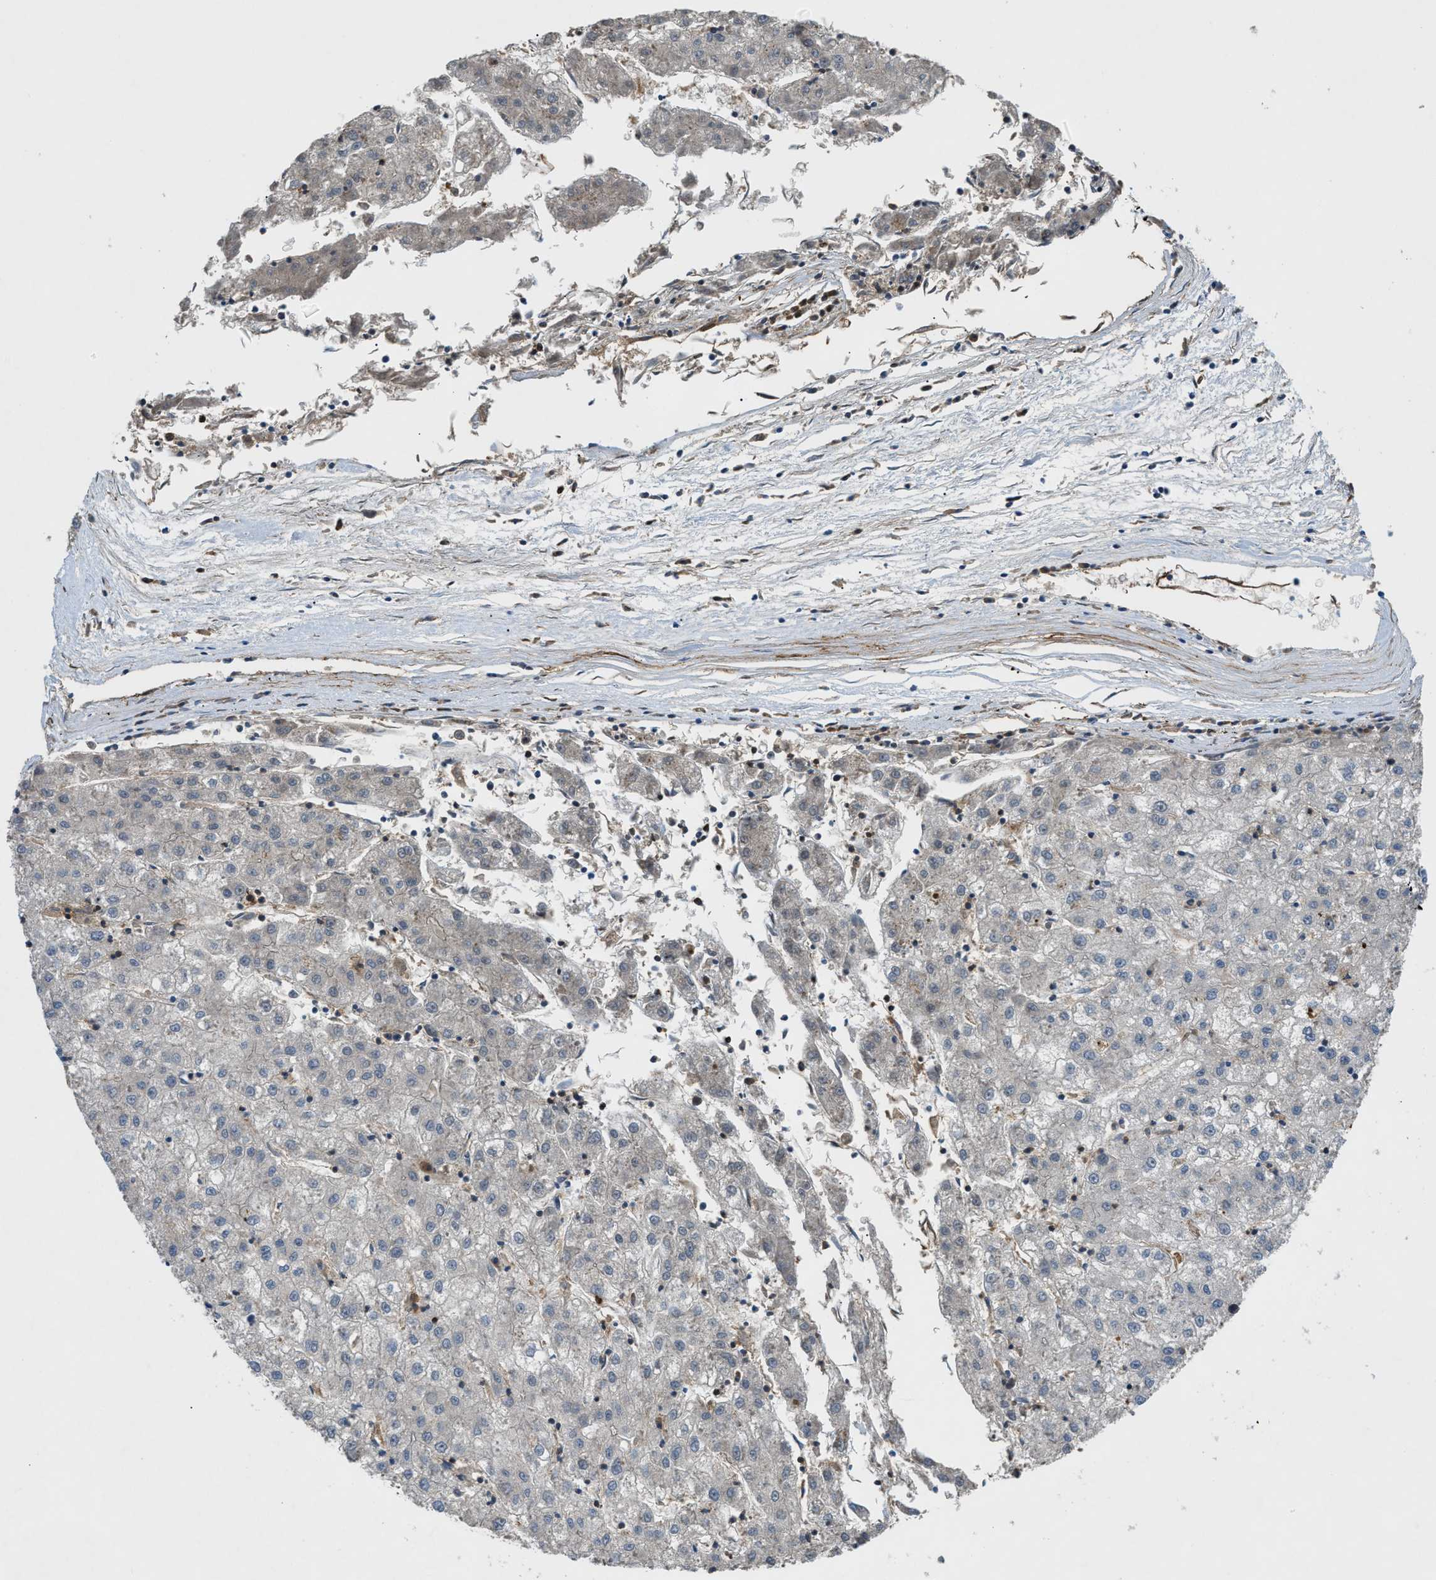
{"staining": {"intensity": "negative", "quantity": "none", "location": "none"}, "tissue": "liver cancer", "cell_type": "Tumor cells", "image_type": "cancer", "snomed": [{"axis": "morphology", "description": "Carcinoma, Hepatocellular, NOS"}, {"axis": "topography", "description": "Liver"}], "caption": "High magnification brightfield microscopy of liver hepatocellular carcinoma stained with DAB (brown) and counterstained with hematoxylin (blue): tumor cells show no significant staining.", "gene": "TRAK2", "patient": {"sex": "male", "age": 72}}